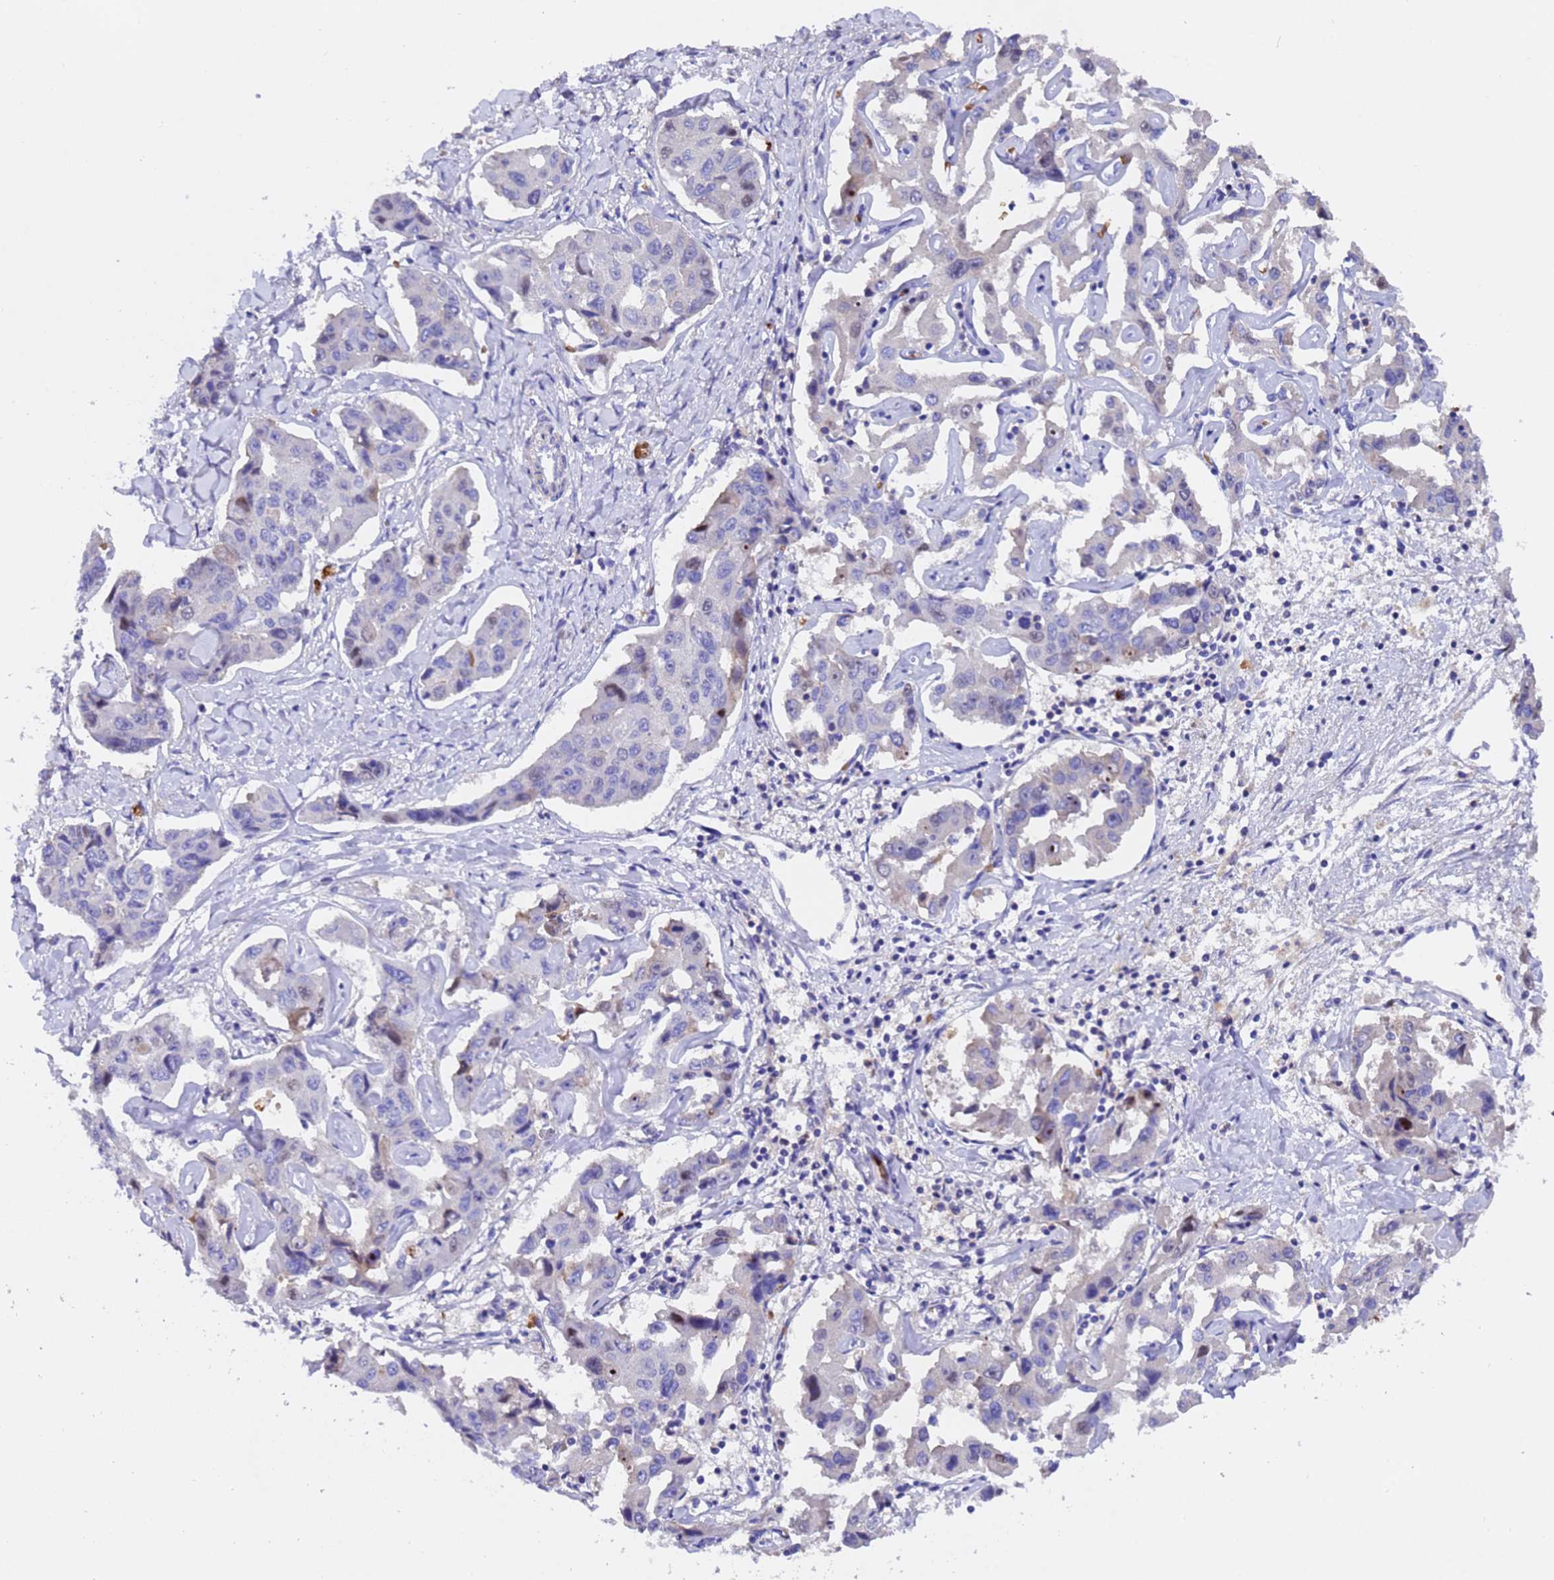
{"staining": {"intensity": "moderate", "quantity": "<25%", "location": "nuclear"}, "tissue": "liver cancer", "cell_type": "Tumor cells", "image_type": "cancer", "snomed": [{"axis": "morphology", "description": "Cholangiocarcinoma"}, {"axis": "topography", "description": "Liver"}], "caption": "Protein expression analysis of human liver cancer reveals moderate nuclear expression in about <25% of tumor cells.", "gene": "ELP6", "patient": {"sex": "male", "age": 59}}